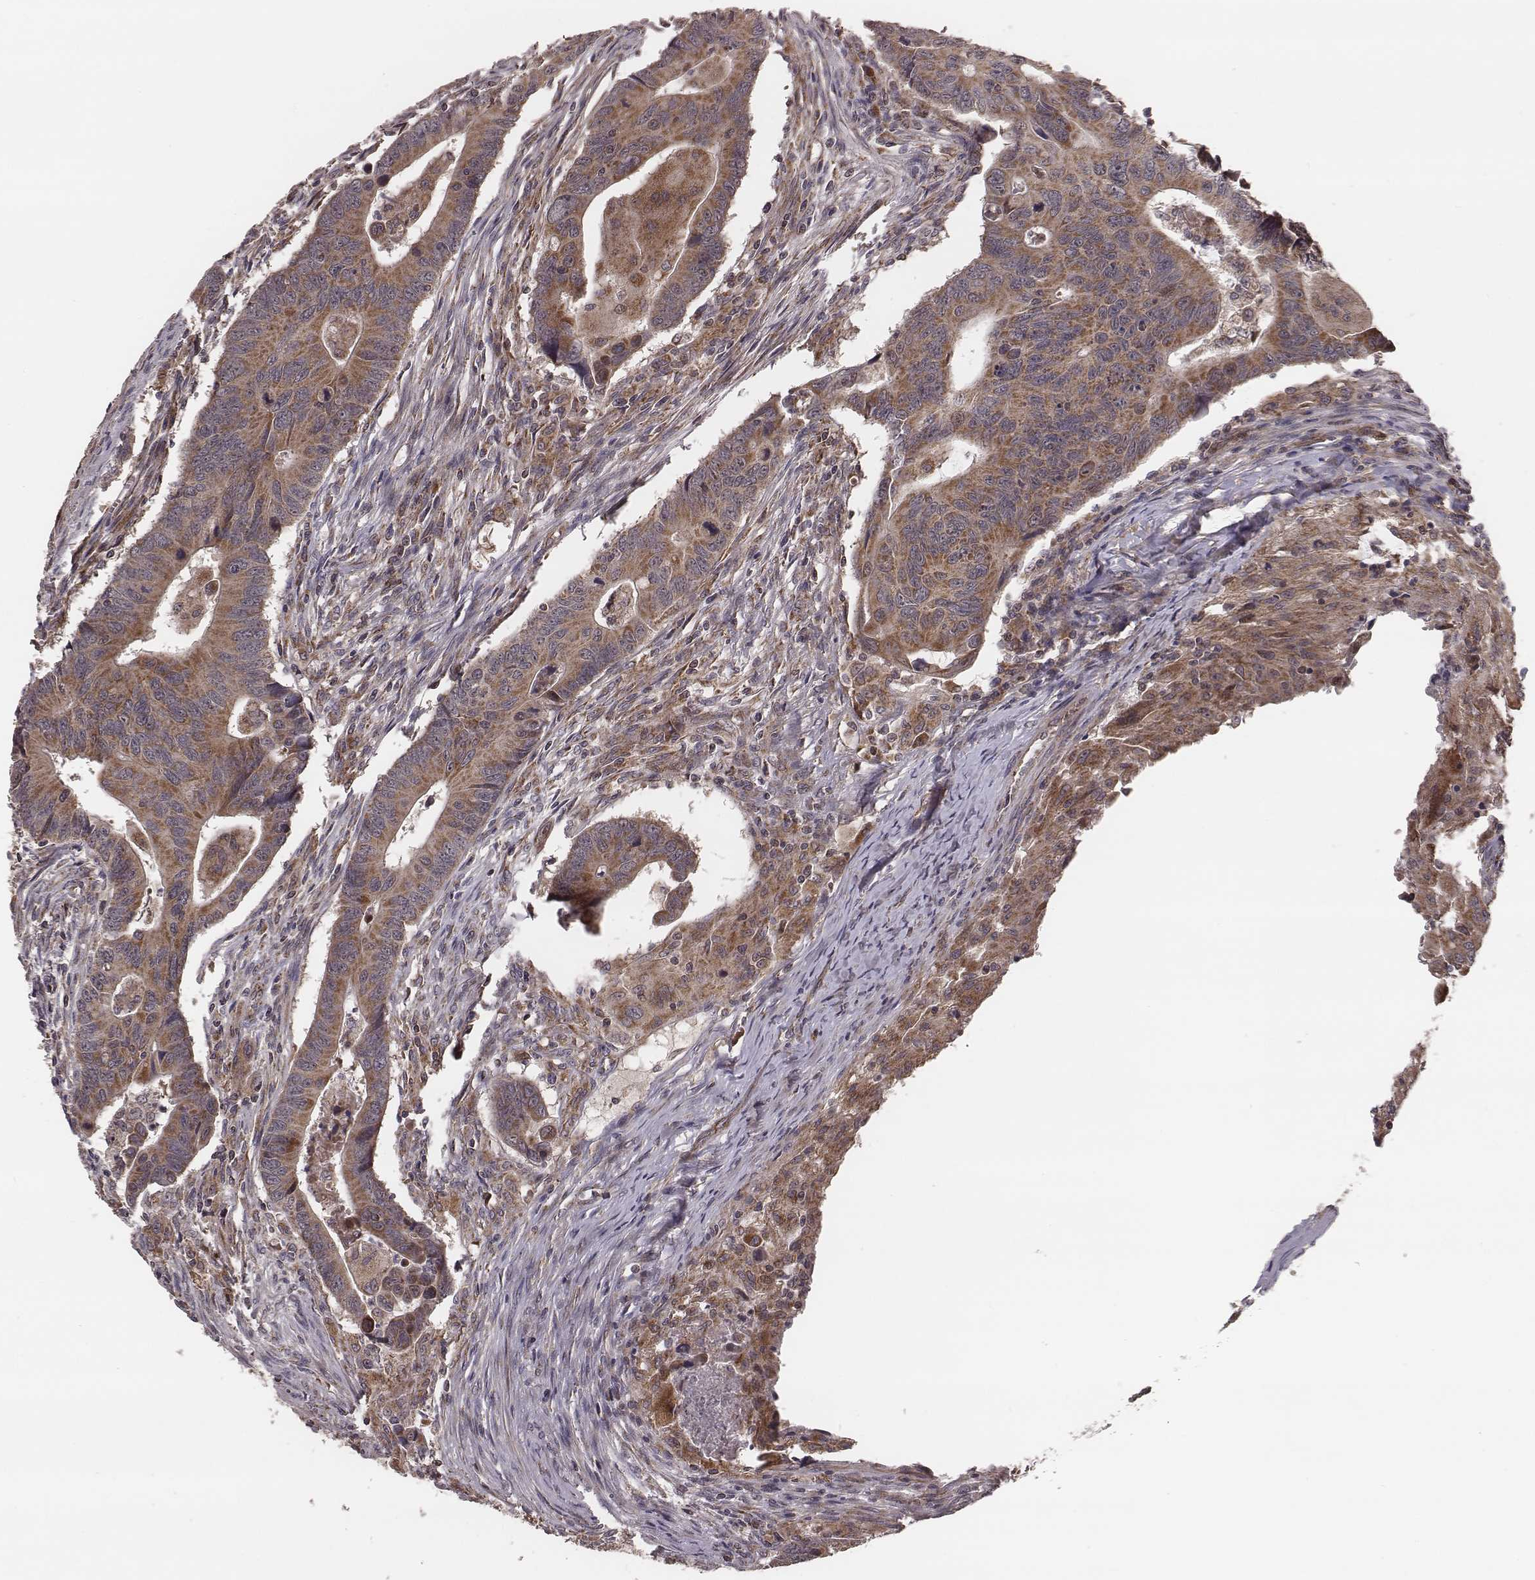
{"staining": {"intensity": "moderate", "quantity": ">75%", "location": "cytoplasmic/membranous"}, "tissue": "colorectal cancer", "cell_type": "Tumor cells", "image_type": "cancer", "snomed": [{"axis": "morphology", "description": "Adenocarcinoma, NOS"}, {"axis": "topography", "description": "Rectum"}], "caption": "Immunohistochemistry (IHC) of colorectal adenocarcinoma exhibits medium levels of moderate cytoplasmic/membranous staining in approximately >75% of tumor cells.", "gene": "ZDHHC21", "patient": {"sex": "male", "age": 67}}